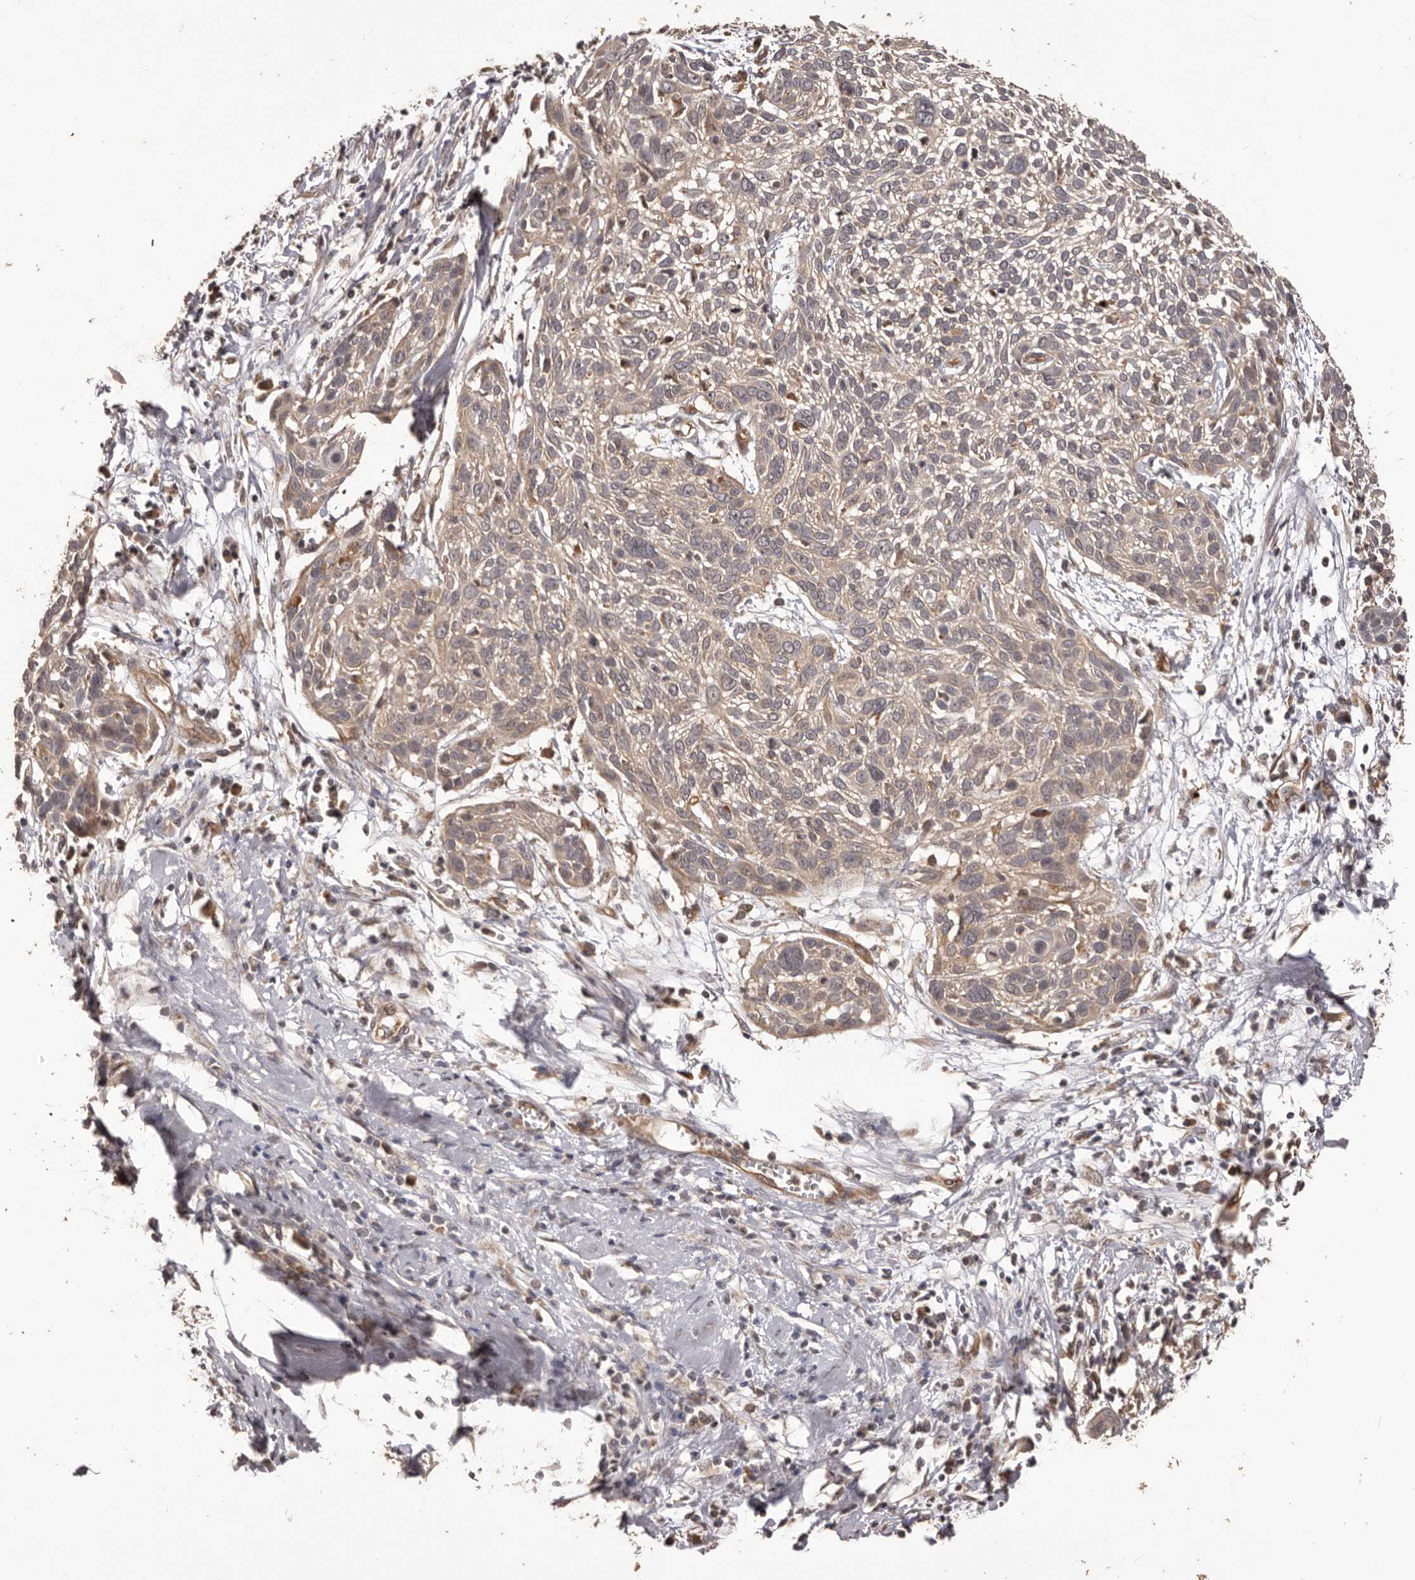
{"staining": {"intensity": "weak", "quantity": "<25%", "location": "cytoplasmic/membranous"}, "tissue": "cervical cancer", "cell_type": "Tumor cells", "image_type": "cancer", "snomed": [{"axis": "morphology", "description": "Squamous cell carcinoma, NOS"}, {"axis": "topography", "description": "Cervix"}], "caption": "This is a micrograph of immunohistochemistry staining of squamous cell carcinoma (cervical), which shows no staining in tumor cells.", "gene": "QRSL1", "patient": {"sex": "female", "age": 51}}